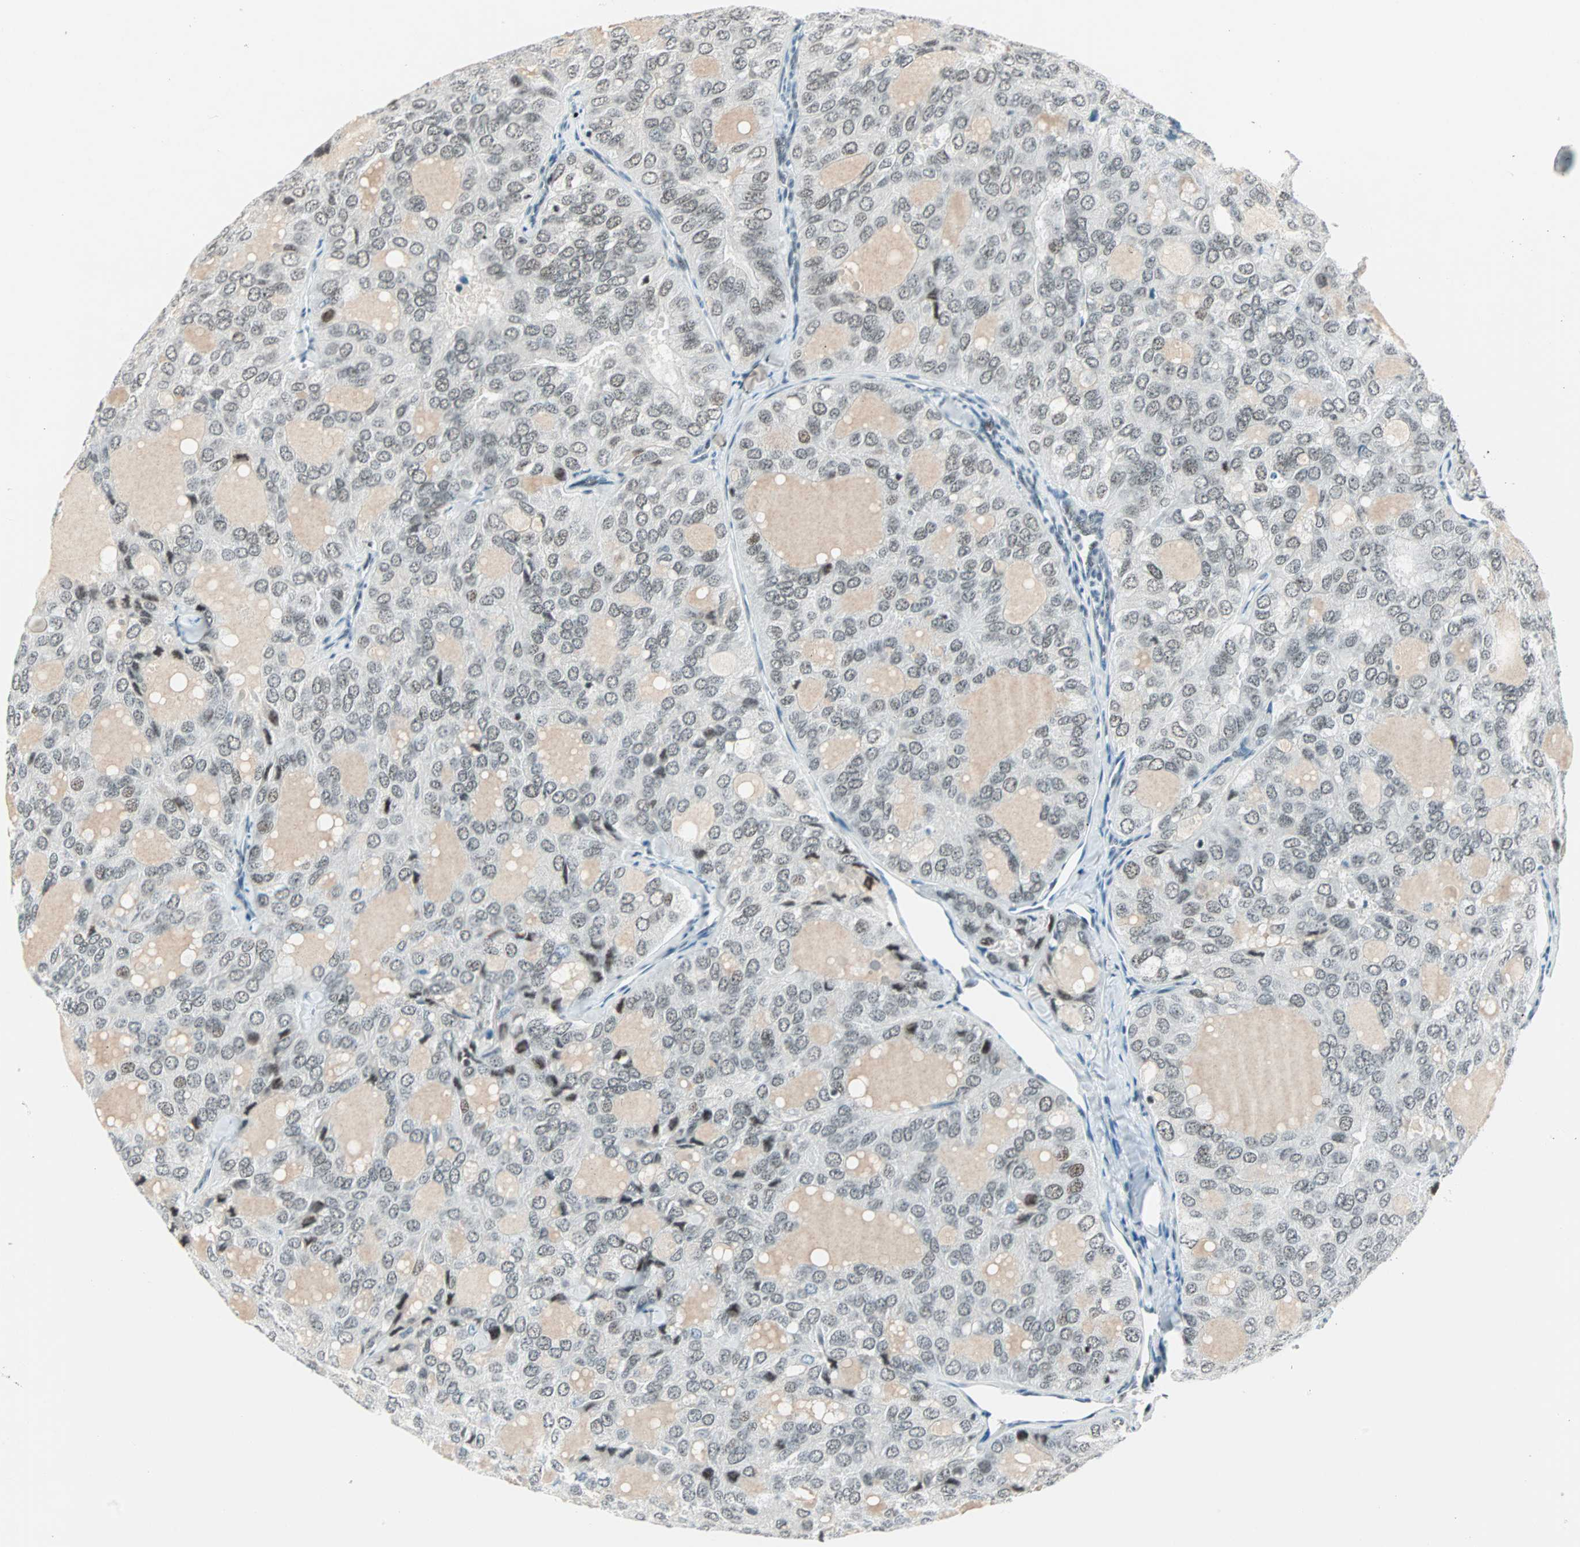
{"staining": {"intensity": "weak", "quantity": ">75%", "location": "nuclear"}, "tissue": "thyroid cancer", "cell_type": "Tumor cells", "image_type": "cancer", "snomed": [{"axis": "morphology", "description": "Follicular adenoma carcinoma, NOS"}, {"axis": "topography", "description": "Thyroid gland"}], "caption": "Immunohistochemistry of human thyroid cancer (follicular adenoma carcinoma) reveals low levels of weak nuclear positivity in approximately >75% of tumor cells. (DAB (3,3'-diaminobenzidine) IHC with brightfield microscopy, high magnification).", "gene": "SIN3A", "patient": {"sex": "male", "age": 75}}